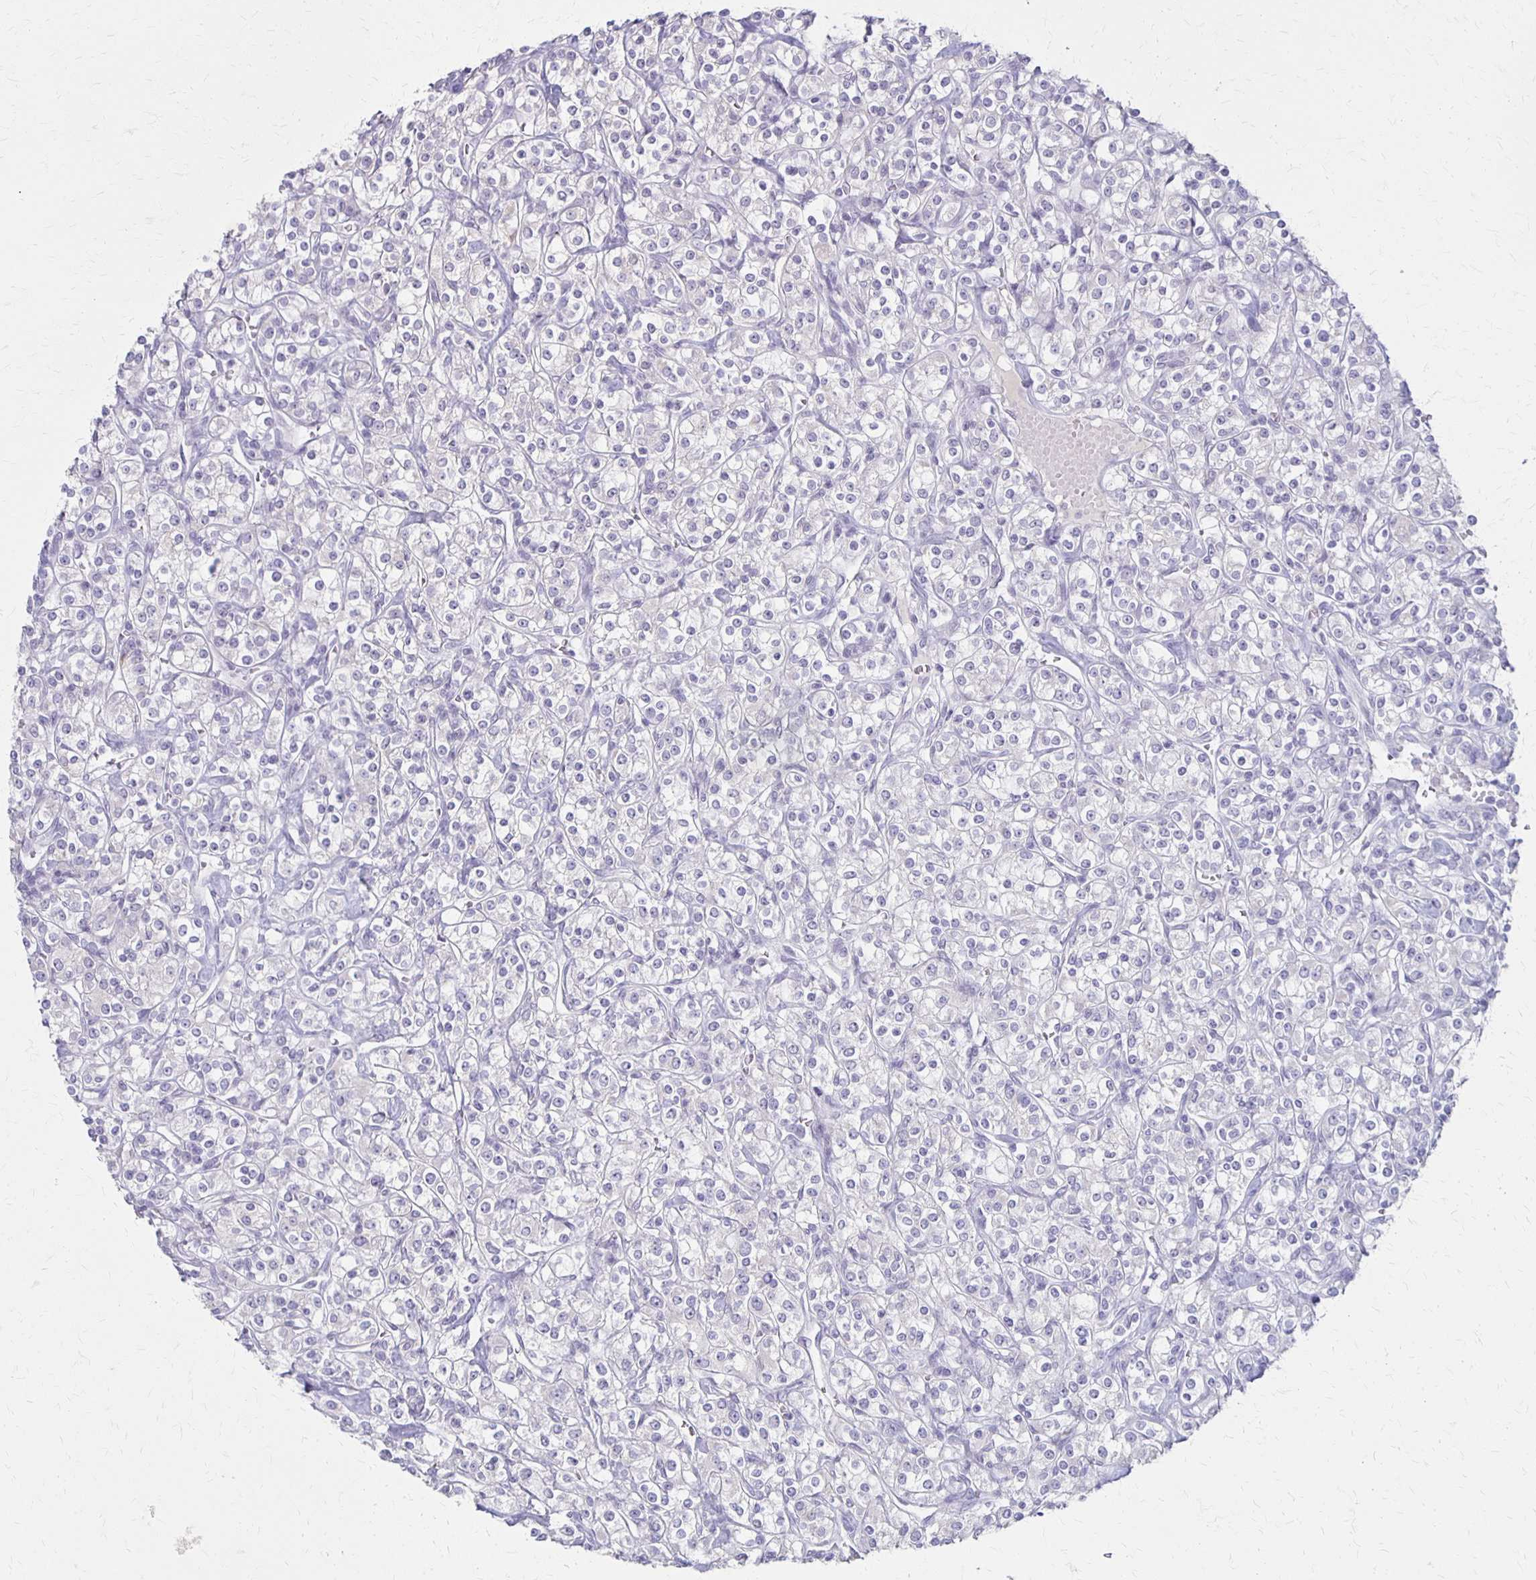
{"staining": {"intensity": "negative", "quantity": "none", "location": "none"}, "tissue": "renal cancer", "cell_type": "Tumor cells", "image_type": "cancer", "snomed": [{"axis": "morphology", "description": "Adenocarcinoma, NOS"}, {"axis": "topography", "description": "Kidney"}], "caption": "Human renal adenocarcinoma stained for a protein using IHC shows no staining in tumor cells.", "gene": "SLC35E2B", "patient": {"sex": "male", "age": 77}}